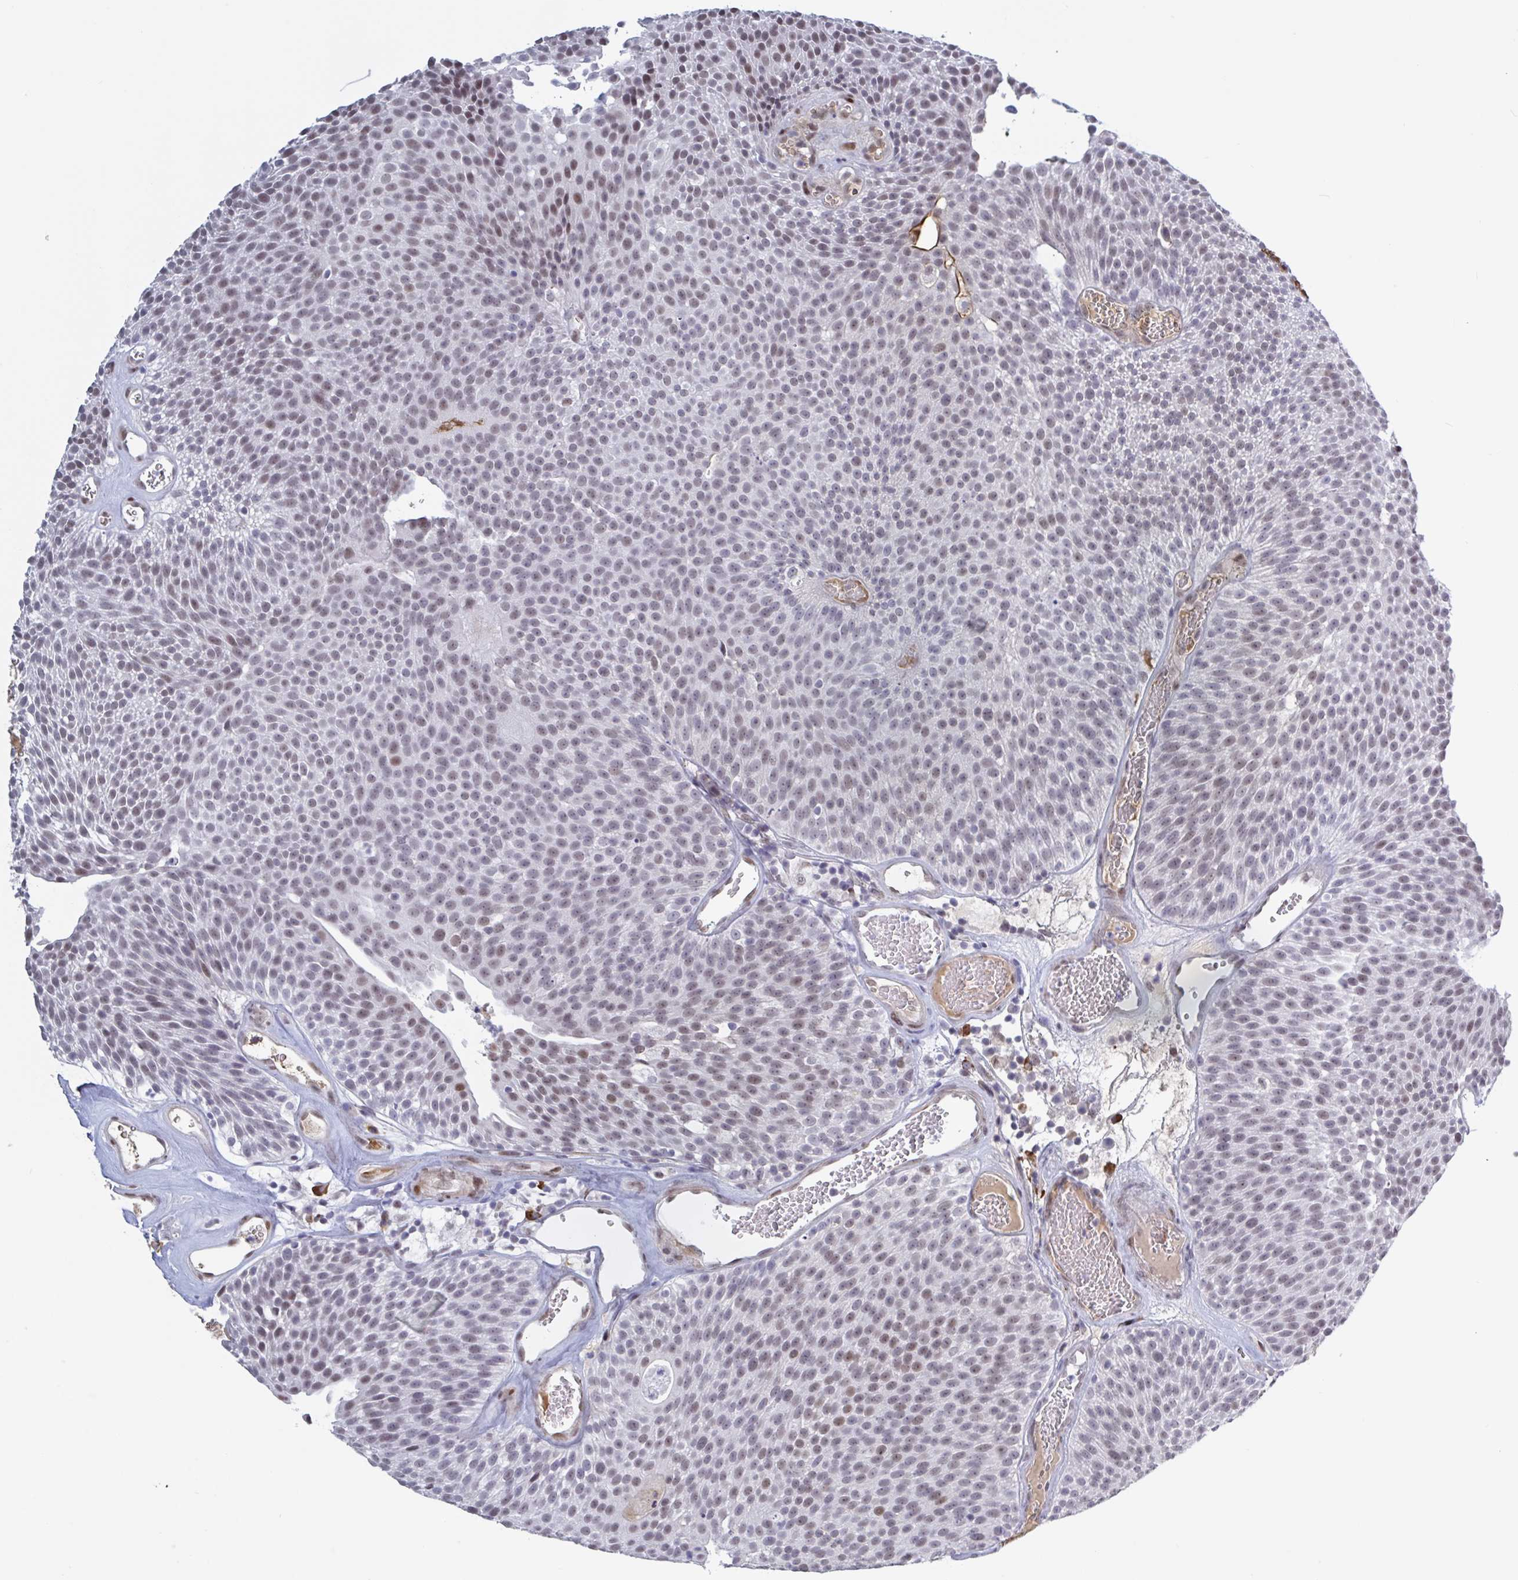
{"staining": {"intensity": "weak", "quantity": ">75%", "location": "nuclear"}, "tissue": "urothelial cancer", "cell_type": "Tumor cells", "image_type": "cancer", "snomed": [{"axis": "morphology", "description": "Urothelial carcinoma, Low grade"}, {"axis": "topography", "description": "Urinary bladder"}], "caption": "About >75% of tumor cells in urothelial cancer exhibit weak nuclear protein expression as visualized by brown immunohistochemical staining.", "gene": "BCL7B", "patient": {"sex": "female", "age": 79}}